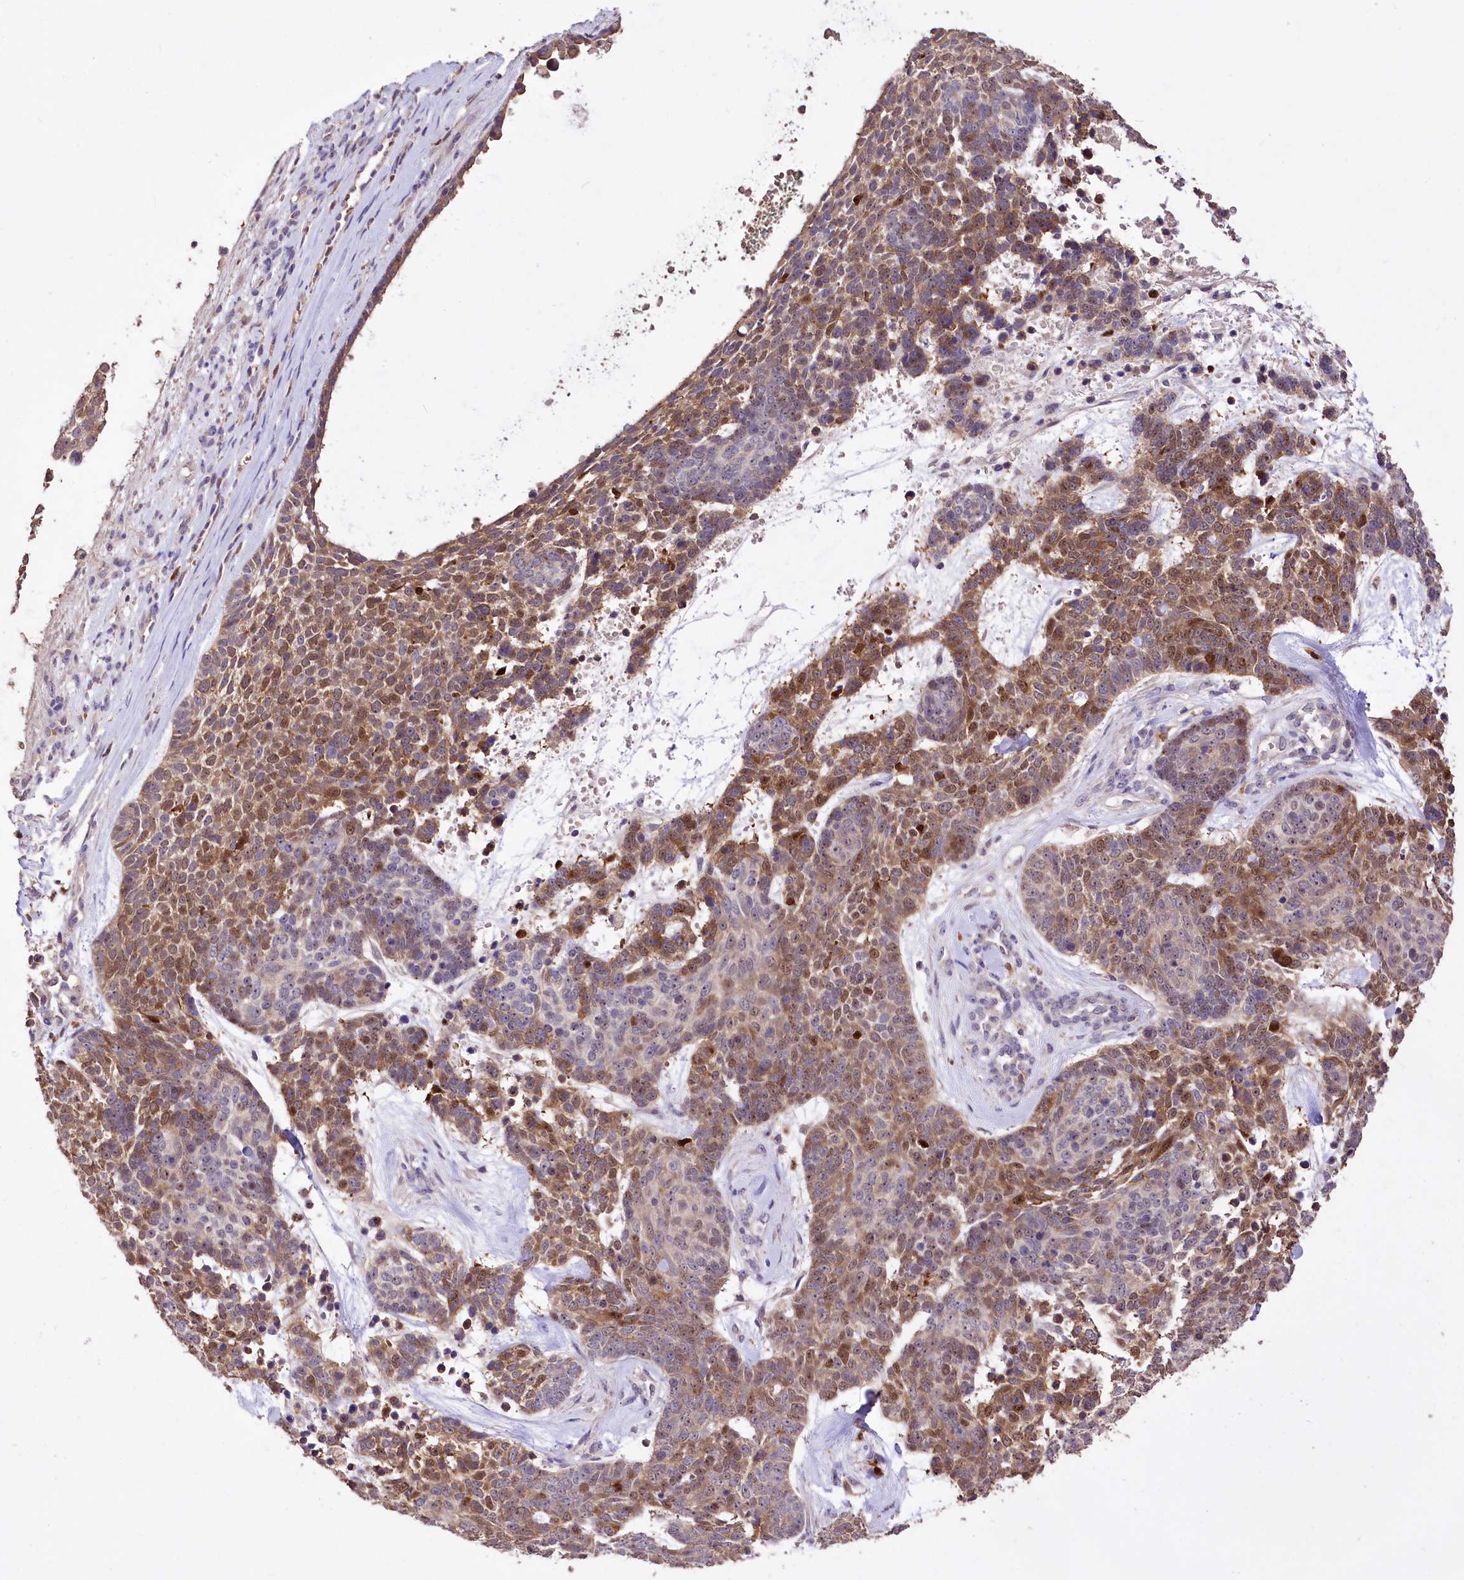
{"staining": {"intensity": "moderate", "quantity": "25%-75%", "location": "cytoplasmic/membranous,nuclear"}, "tissue": "skin cancer", "cell_type": "Tumor cells", "image_type": "cancer", "snomed": [{"axis": "morphology", "description": "Basal cell carcinoma"}, {"axis": "topography", "description": "Skin"}], "caption": "Skin cancer was stained to show a protein in brown. There is medium levels of moderate cytoplasmic/membranous and nuclear positivity in approximately 25%-75% of tumor cells. (DAB IHC with brightfield microscopy, high magnification).", "gene": "SERGEF", "patient": {"sex": "female", "age": 81}}